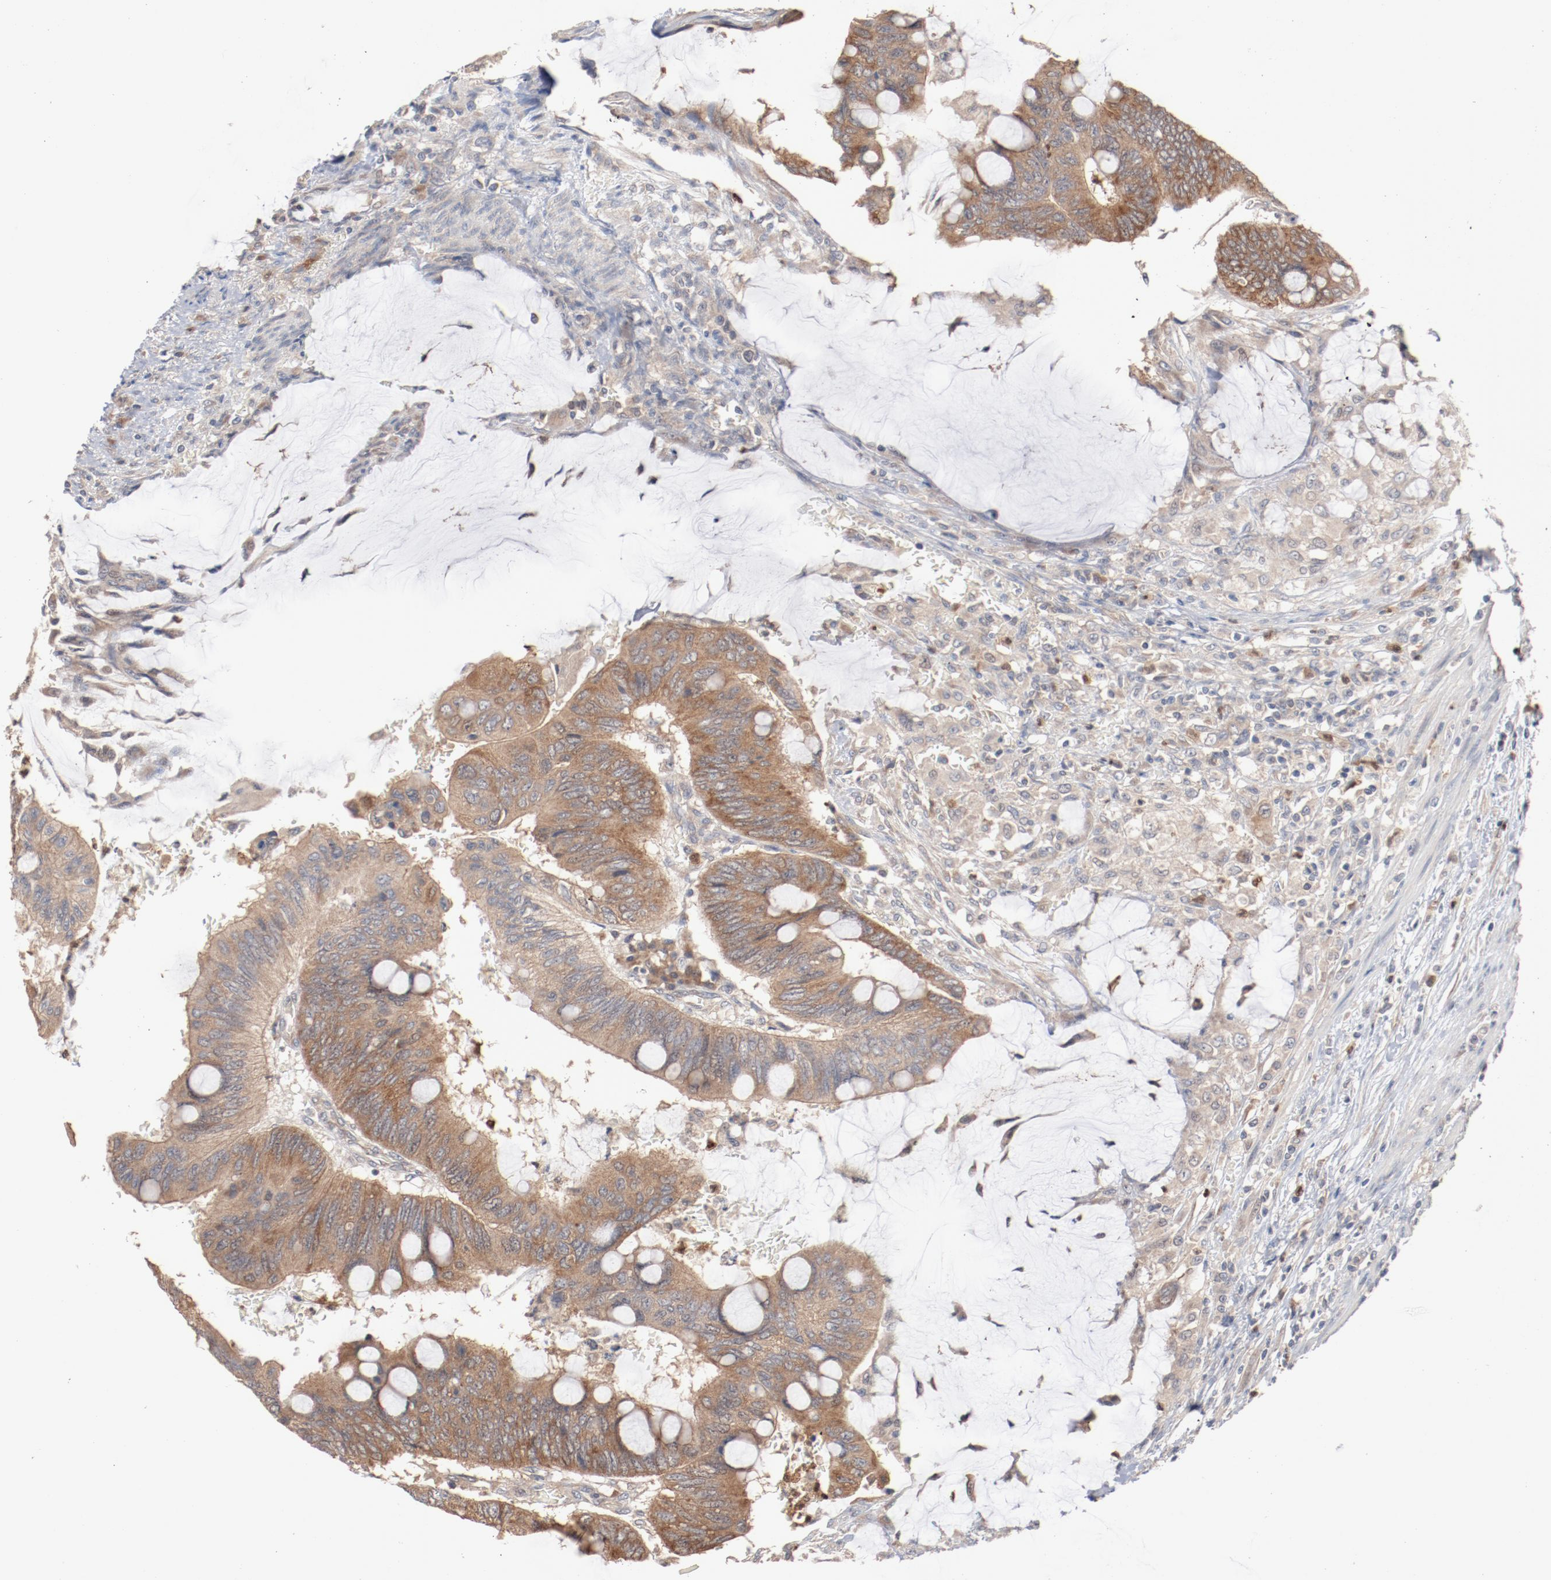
{"staining": {"intensity": "moderate", "quantity": ">75%", "location": "cytoplasmic/membranous"}, "tissue": "colorectal cancer", "cell_type": "Tumor cells", "image_type": "cancer", "snomed": [{"axis": "morphology", "description": "Normal tissue, NOS"}, {"axis": "morphology", "description": "Adenocarcinoma, NOS"}, {"axis": "topography", "description": "Rectum"}], "caption": "High-magnification brightfield microscopy of colorectal cancer stained with DAB (3,3'-diaminobenzidine) (brown) and counterstained with hematoxylin (blue). tumor cells exhibit moderate cytoplasmic/membranous expression is appreciated in about>75% of cells.", "gene": "RNASE11", "patient": {"sex": "male", "age": 92}}